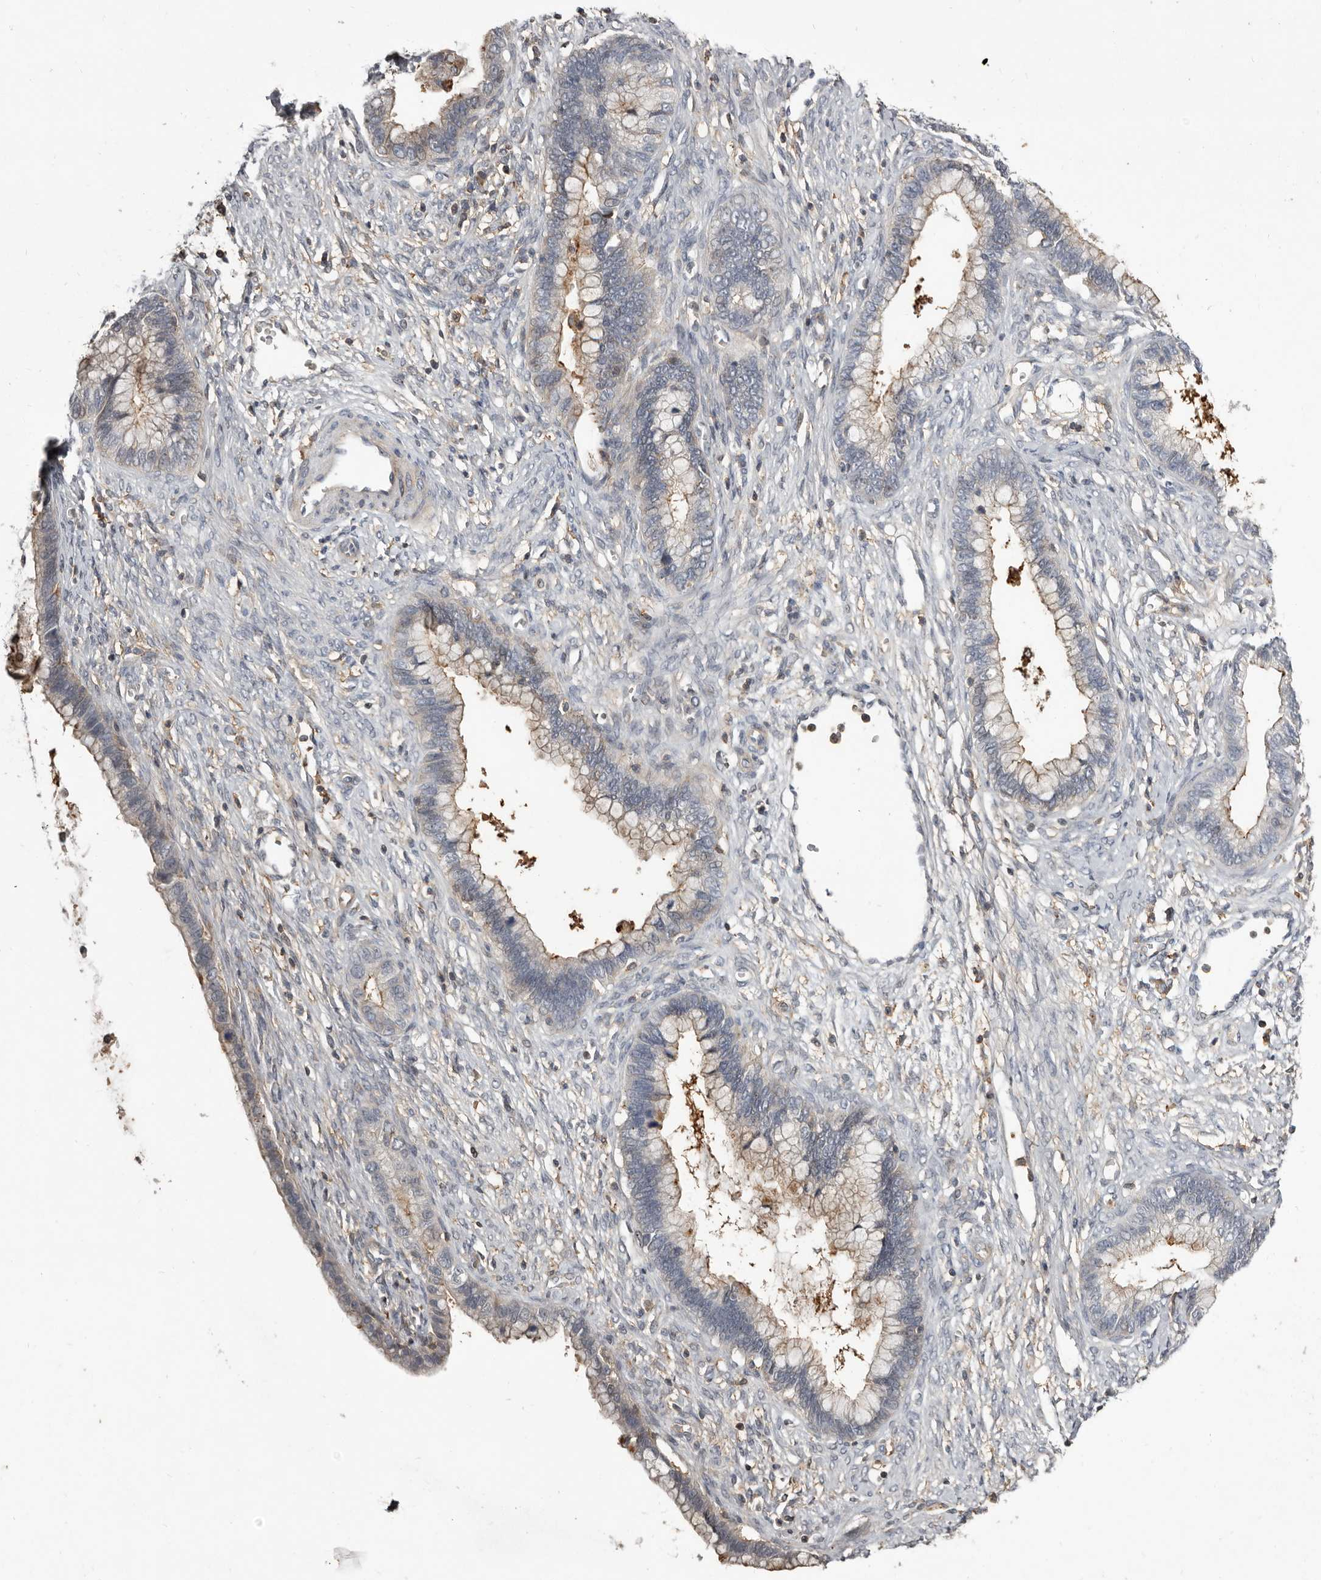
{"staining": {"intensity": "weak", "quantity": "25%-75%", "location": "cytoplasmic/membranous"}, "tissue": "cervical cancer", "cell_type": "Tumor cells", "image_type": "cancer", "snomed": [{"axis": "morphology", "description": "Adenocarcinoma, NOS"}, {"axis": "topography", "description": "Cervix"}], "caption": "Immunohistochemical staining of adenocarcinoma (cervical) shows low levels of weak cytoplasmic/membranous protein staining in approximately 25%-75% of tumor cells. (DAB (3,3'-diaminobenzidine) = brown stain, brightfield microscopy at high magnification).", "gene": "KIF26B", "patient": {"sex": "female", "age": 44}}